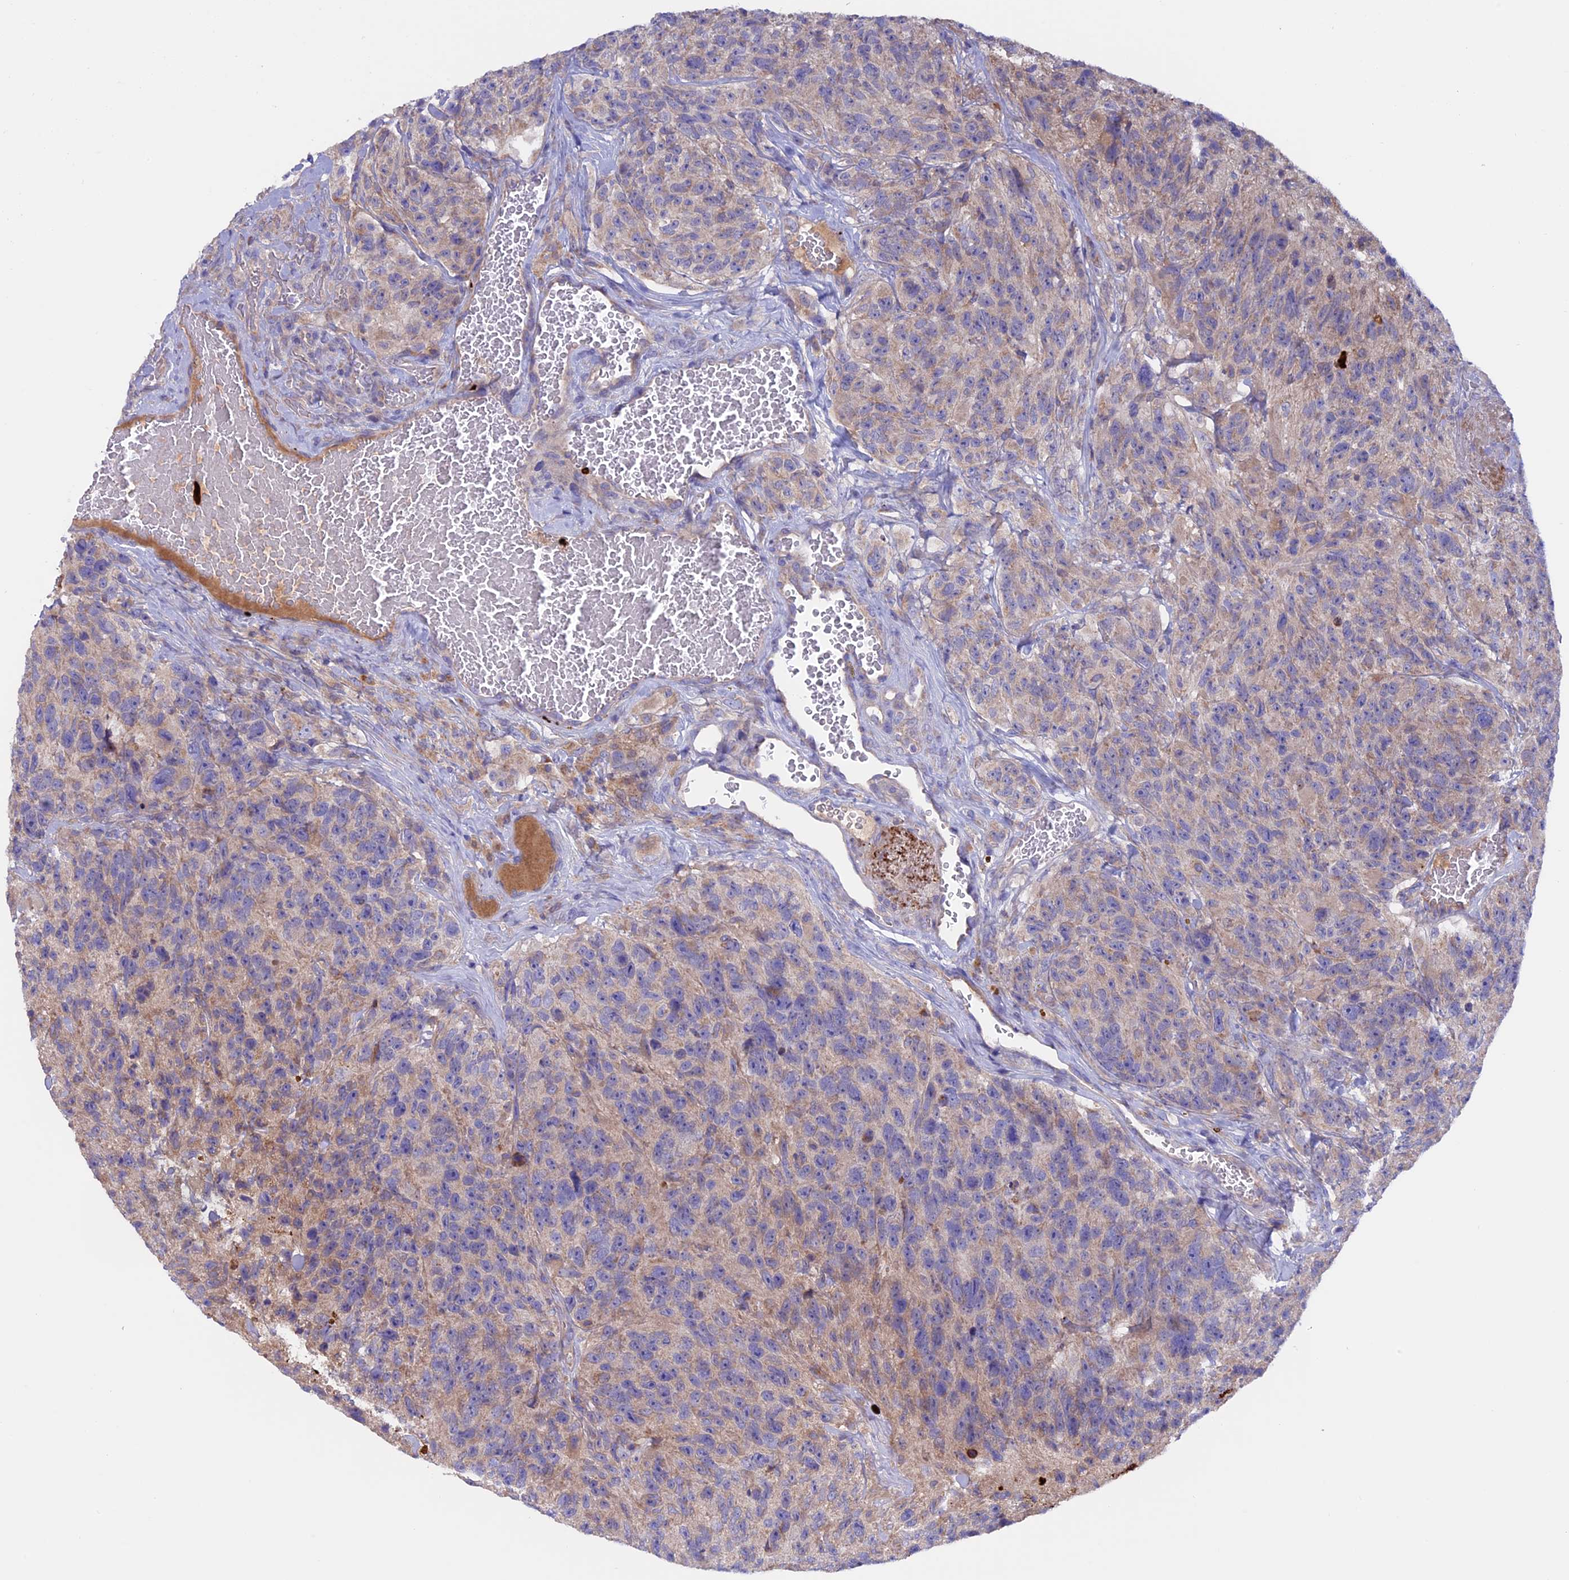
{"staining": {"intensity": "weak", "quantity": "<25%", "location": "cytoplasmic/membranous"}, "tissue": "glioma", "cell_type": "Tumor cells", "image_type": "cancer", "snomed": [{"axis": "morphology", "description": "Glioma, malignant, High grade"}, {"axis": "topography", "description": "Brain"}], "caption": "Tumor cells are negative for brown protein staining in glioma.", "gene": "PTPN9", "patient": {"sex": "male", "age": 69}}